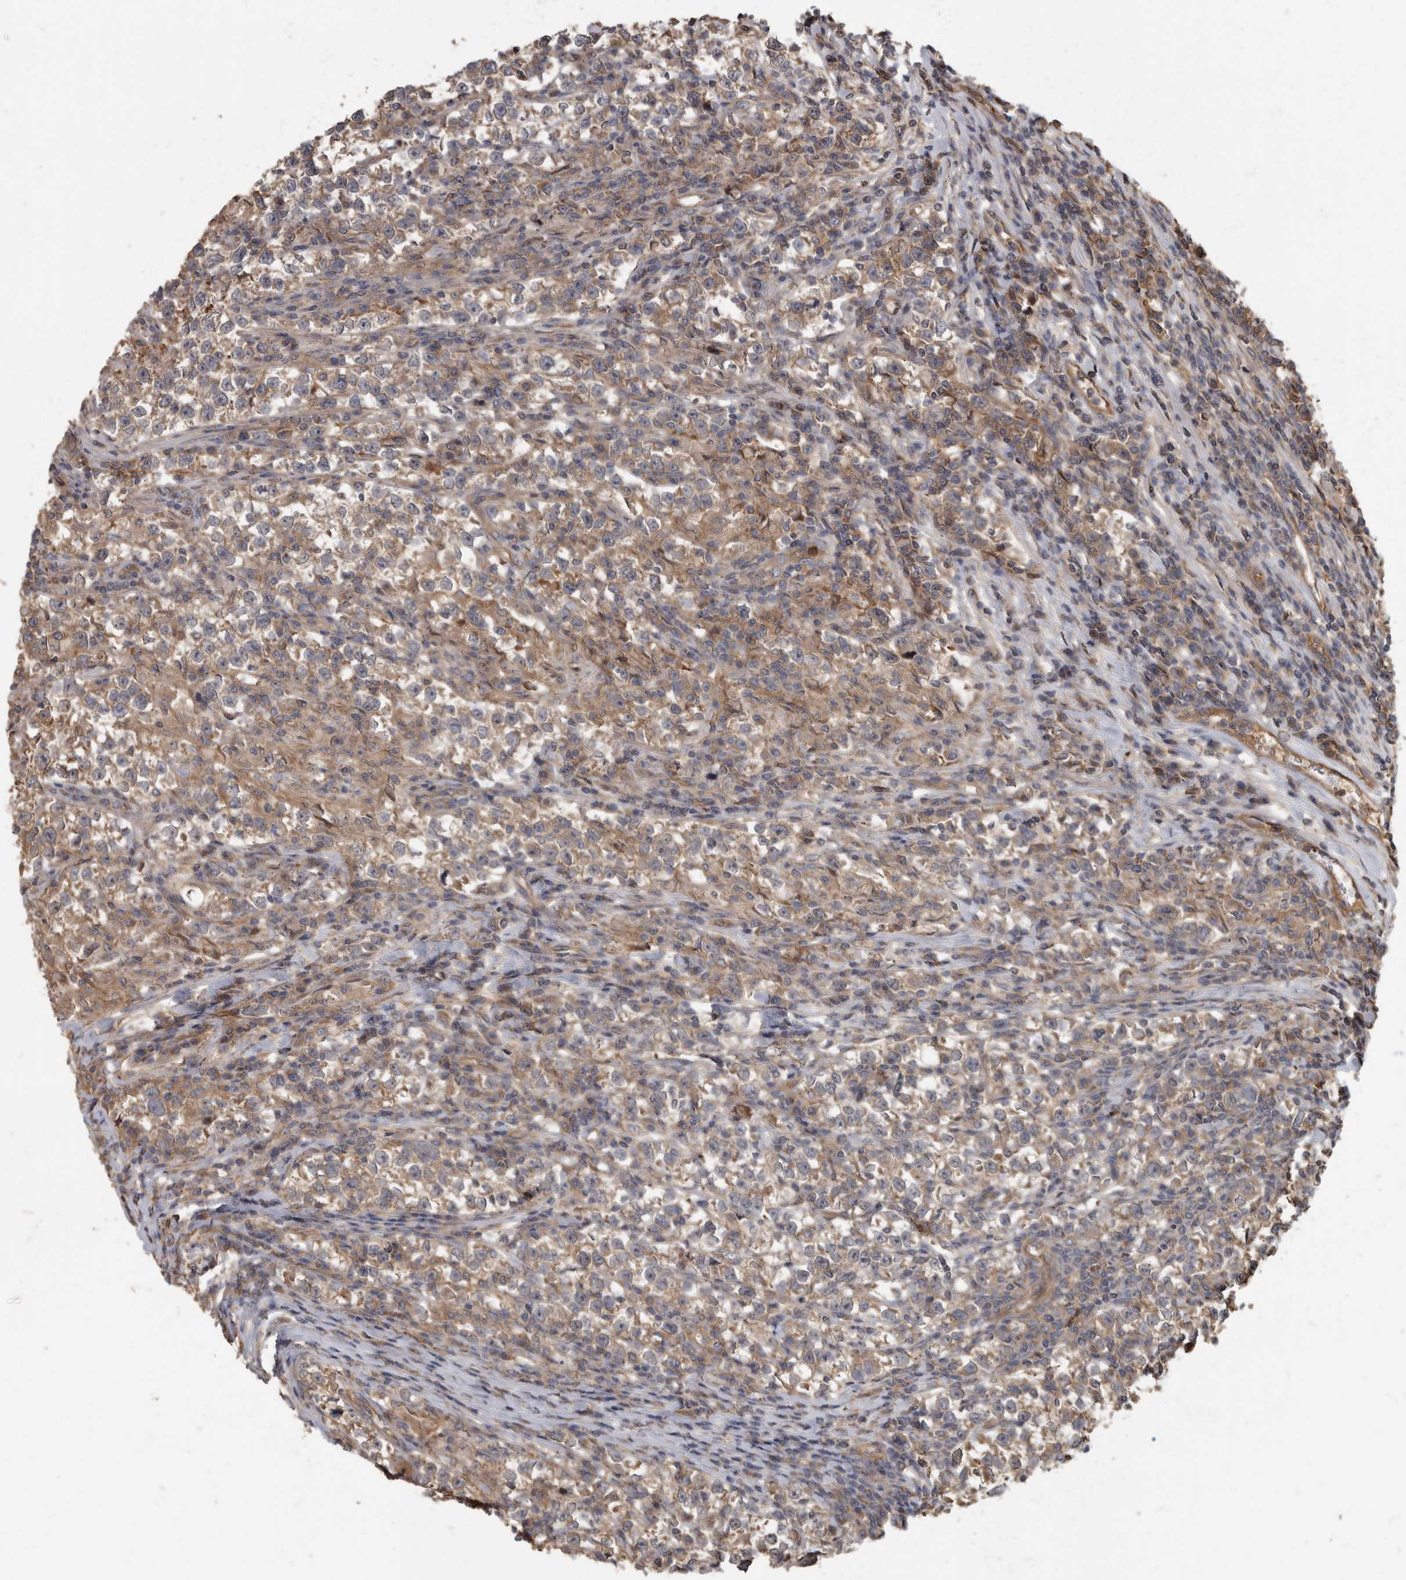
{"staining": {"intensity": "moderate", "quantity": ">75%", "location": "cytoplasmic/membranous"}, "tissue": "testis cancer", "cell_type": "Tumor cells", "image_type": "cancer", "snomed": [{"axis": "morphology", "description": "Normal tissue, NOS"}, {"axis": "morphology", "description": "Seminoma, NOS"}, {"axis": "topography", "description": "Testis"}], "caption": "A histopathology image of human testis cancer stained for a protein reveals moderate cytoplasmic/membranous brown staining in tumor cells. Immunohistochemistry (ihc) stains the protein of interest in brown and the nuclei are stained blue.", "gene": "DAAM1", "patient": {"sex": "male", "age": 43}}